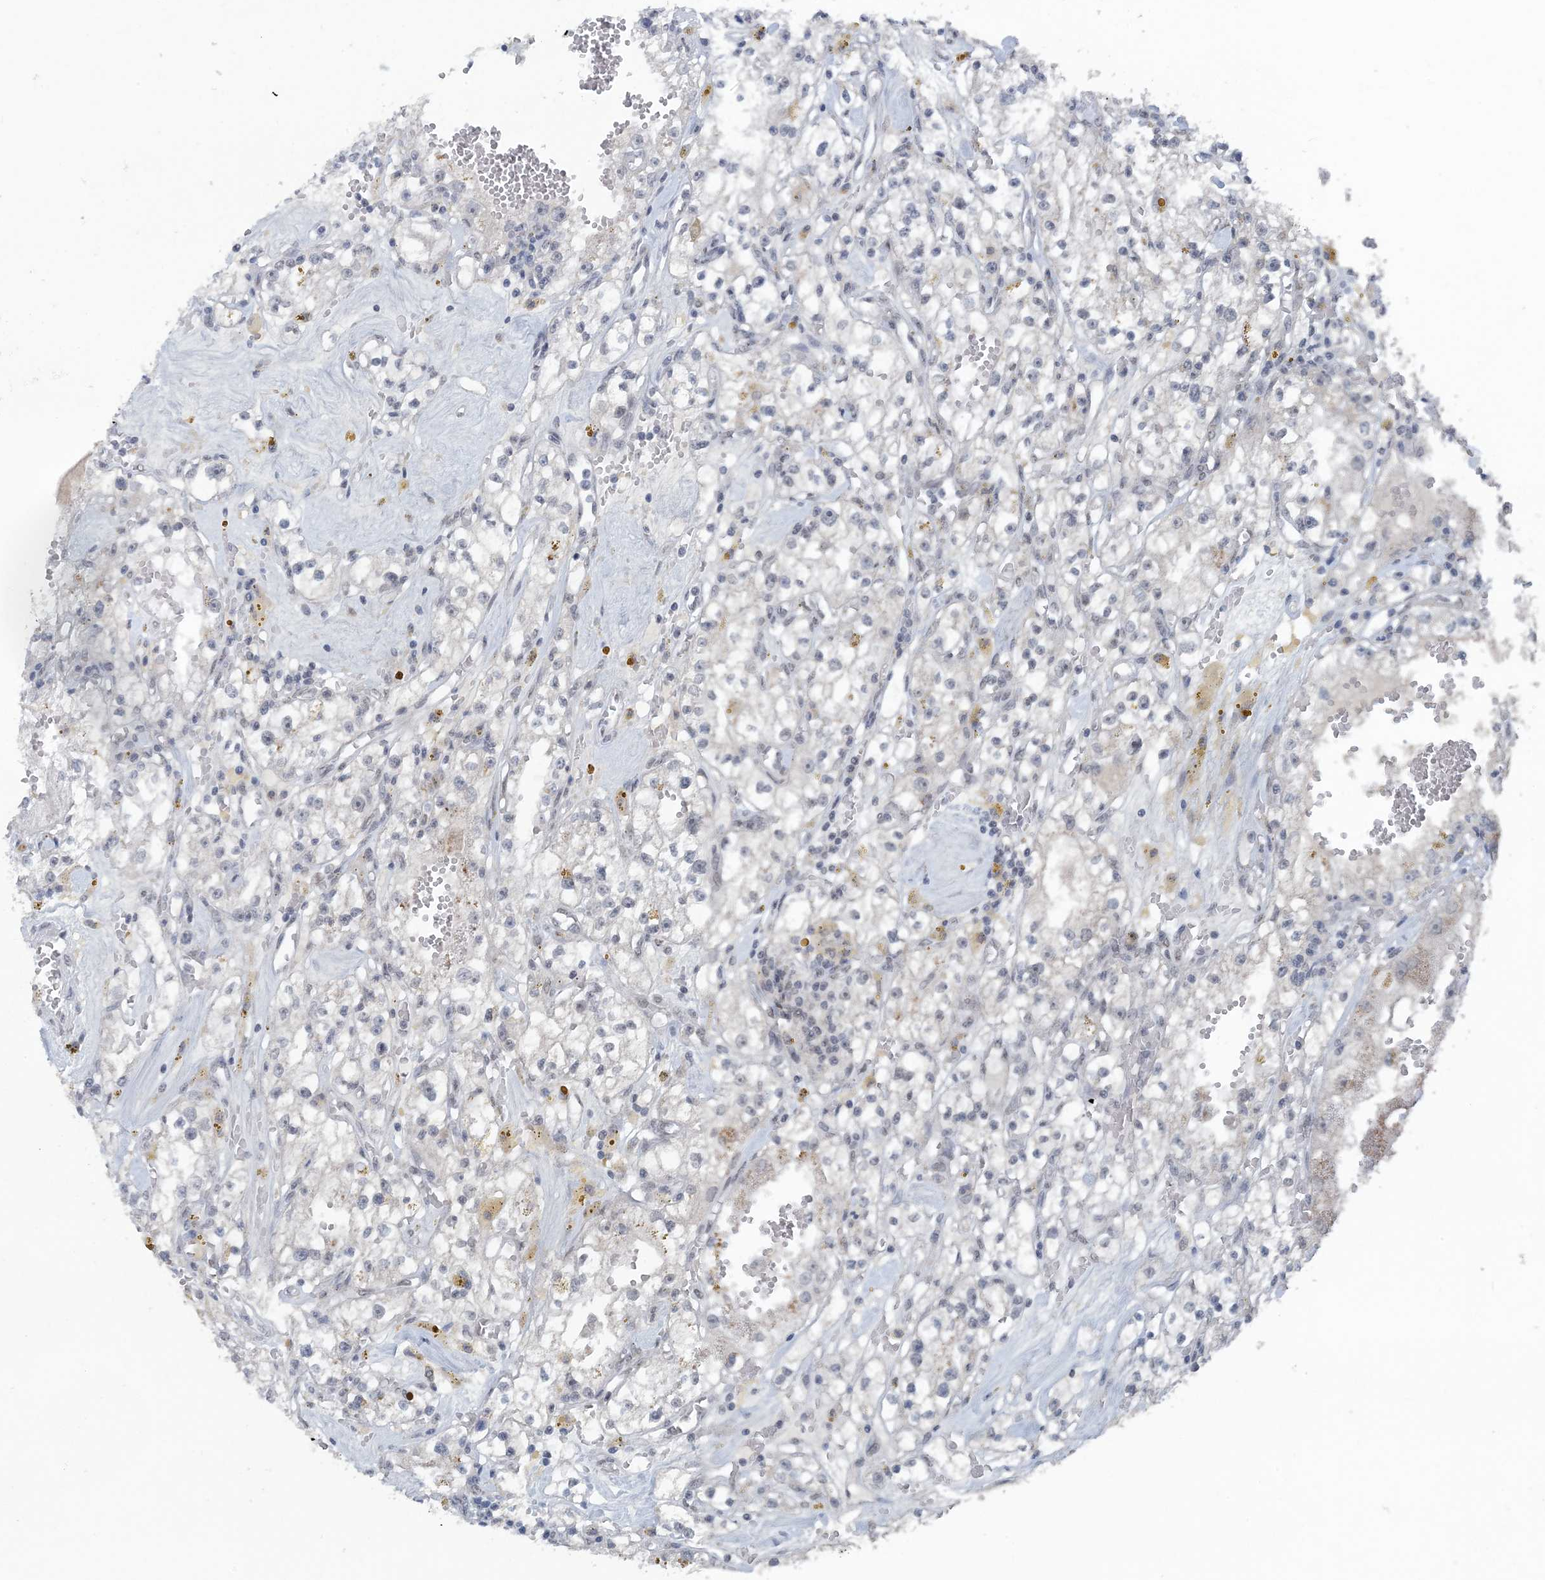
{"staining": {"intensity": "negative", "quantity": "none", "location": "none"}, "tissue": "renal cancer", "cell_type": "Tumor cells", "image_type": "cancer", "snomed": [{"axis": "morphology", "description": "Adenocarcinoma, NOS"}, {"axis": "topography", "description": "Kidney"}], "caption": "A micrograph of adenocarcinoma (renal) stained for a protein displays no brown staining in tumor cells.", "gene": "MBD2", "patient": {"sex": "male", "age": 56}}